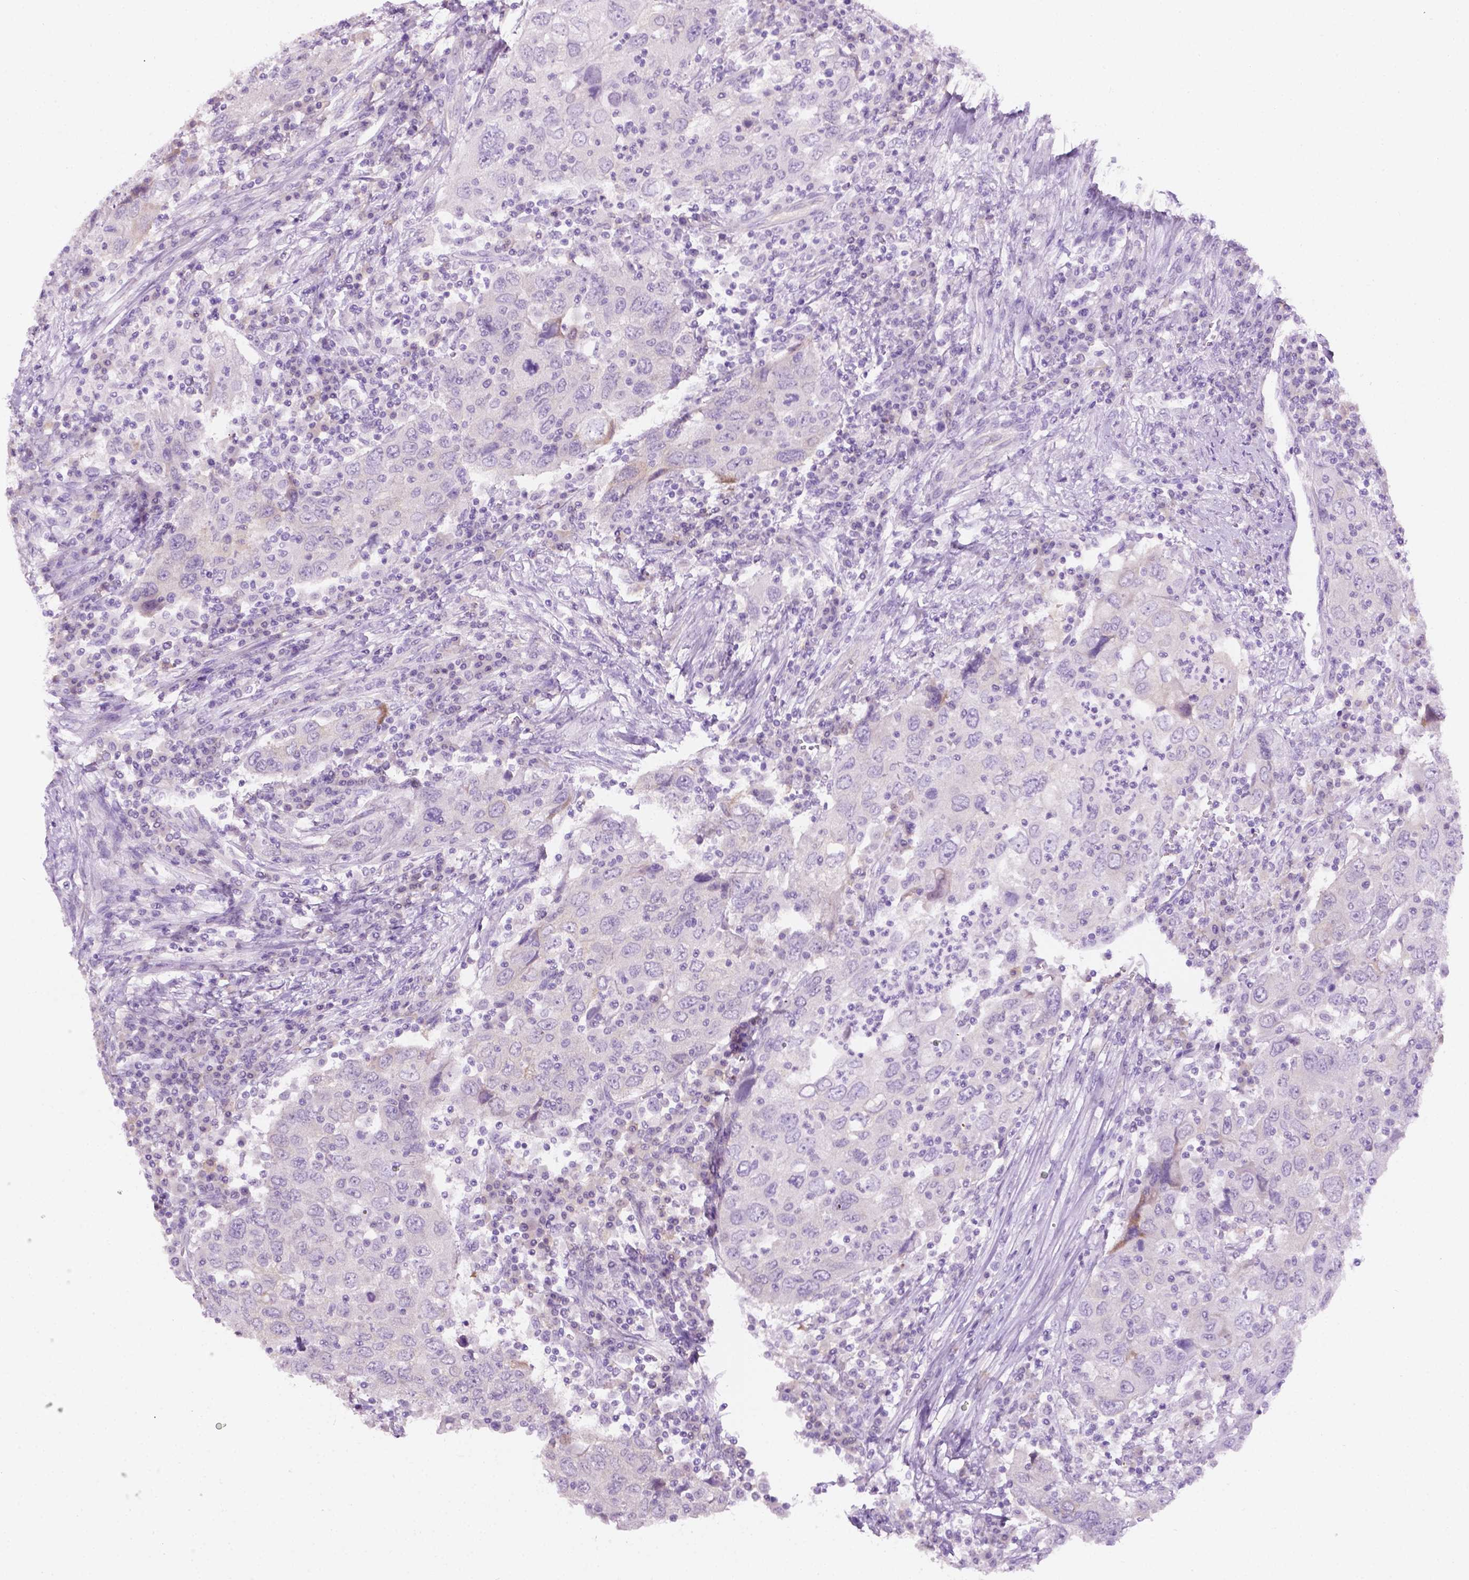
{"staining": {"intensity": "negative", "quantity": "none", "location": "none"}, "tissue": "urothelial cancer", "cell_type": "Tumor cells", "image_type": "cancer", "snomed": [{"axis": "morphology", "description": "Urothelial carcinoma, High grade"}, {"axis": "topography", "description": "Urinary bladder"}], "caption": "Immunohistochemistry (IHC) micrograph of neoplastic tissue: human high-grade urothelial carcinoma stained with DAB (3,3'-diaminobenzidine) reveals no significant protein positivity in tumor cells.", "gene": "PHGR1", "patient": {"sex": "male", "age": 76}}